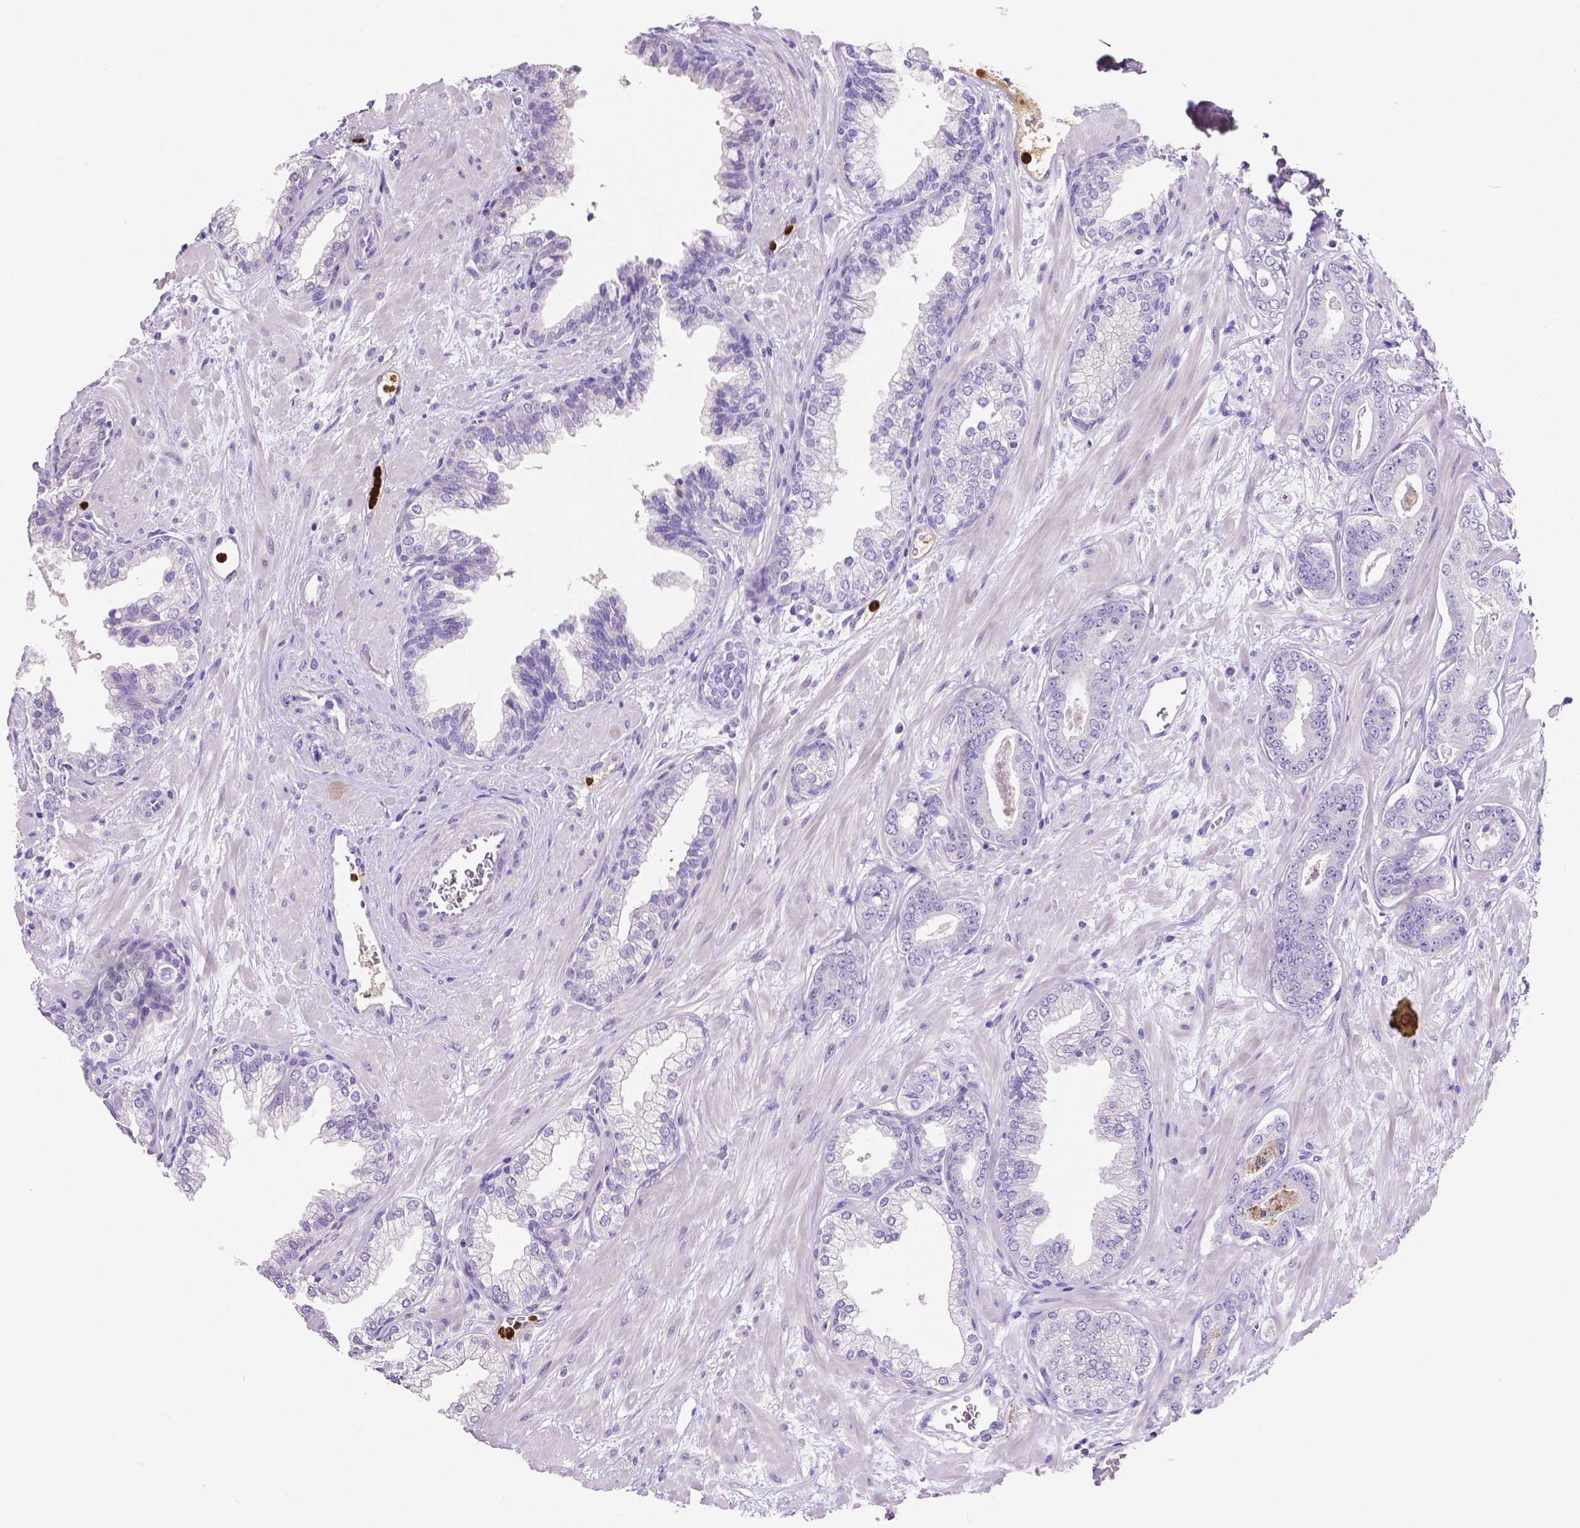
{"staining": {"intensity": "negative", "quantity": "none", "location": "none"}, "tissue": "prostate cancer", "cell_type": "Tumor cells", "image_type": "cancer", "snomed": [{"axis": "morphology", "description": "Adenocarcinoma, Low grade"}, {"axis": "topography", "description": "Prostate"}], "caption": "Tumor cells are negative for protein expression in human adenocarcinoma (low-grade) (prostate). (DAB immunohistochemistry visualized using brightfield microscopy, high magnification).", "gene": "MMP9", "patient": {"sex": "male", "age": 61}}